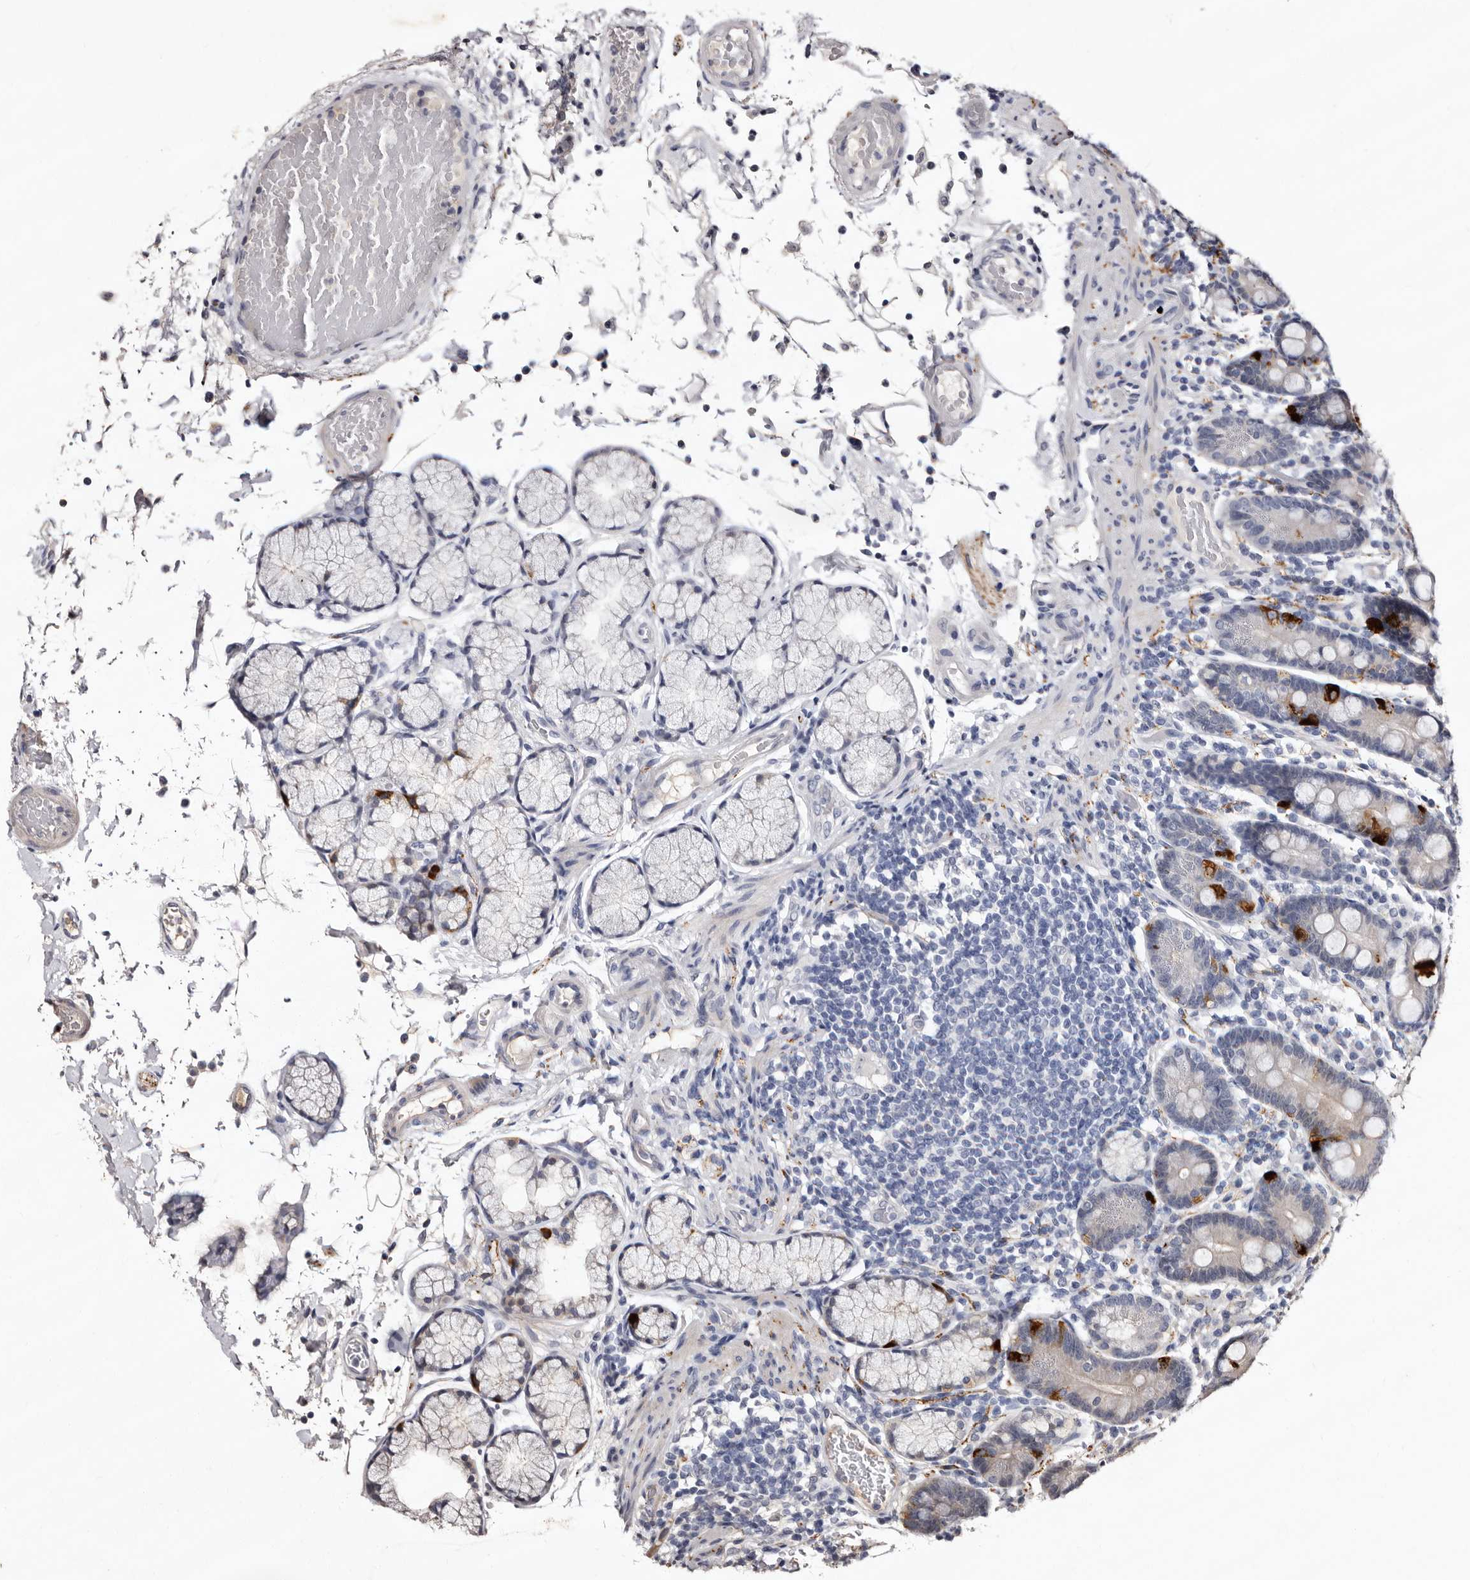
{"staining": {"intensity": "strong", "quantity": "<25%", "location": "cytoplasmic/membranous"}, "tissue": "duodenum", "cell_type": "Glandular cells", "image_type": "normal", "snomed": [{"axis": "morphology", "description": "Normal tissue, NOS"}, {"axis": "topography", "description": "Small intestine, NOS"}], "caption": "Strong cytoplasmic/membranous positivity for a protein is identified in about <25% of glandular cells of unremarkable duodenum using immunohistochemistry (IHC).", "gene": "LANCL2", "patient": {"sex": "female", "age": 71}}